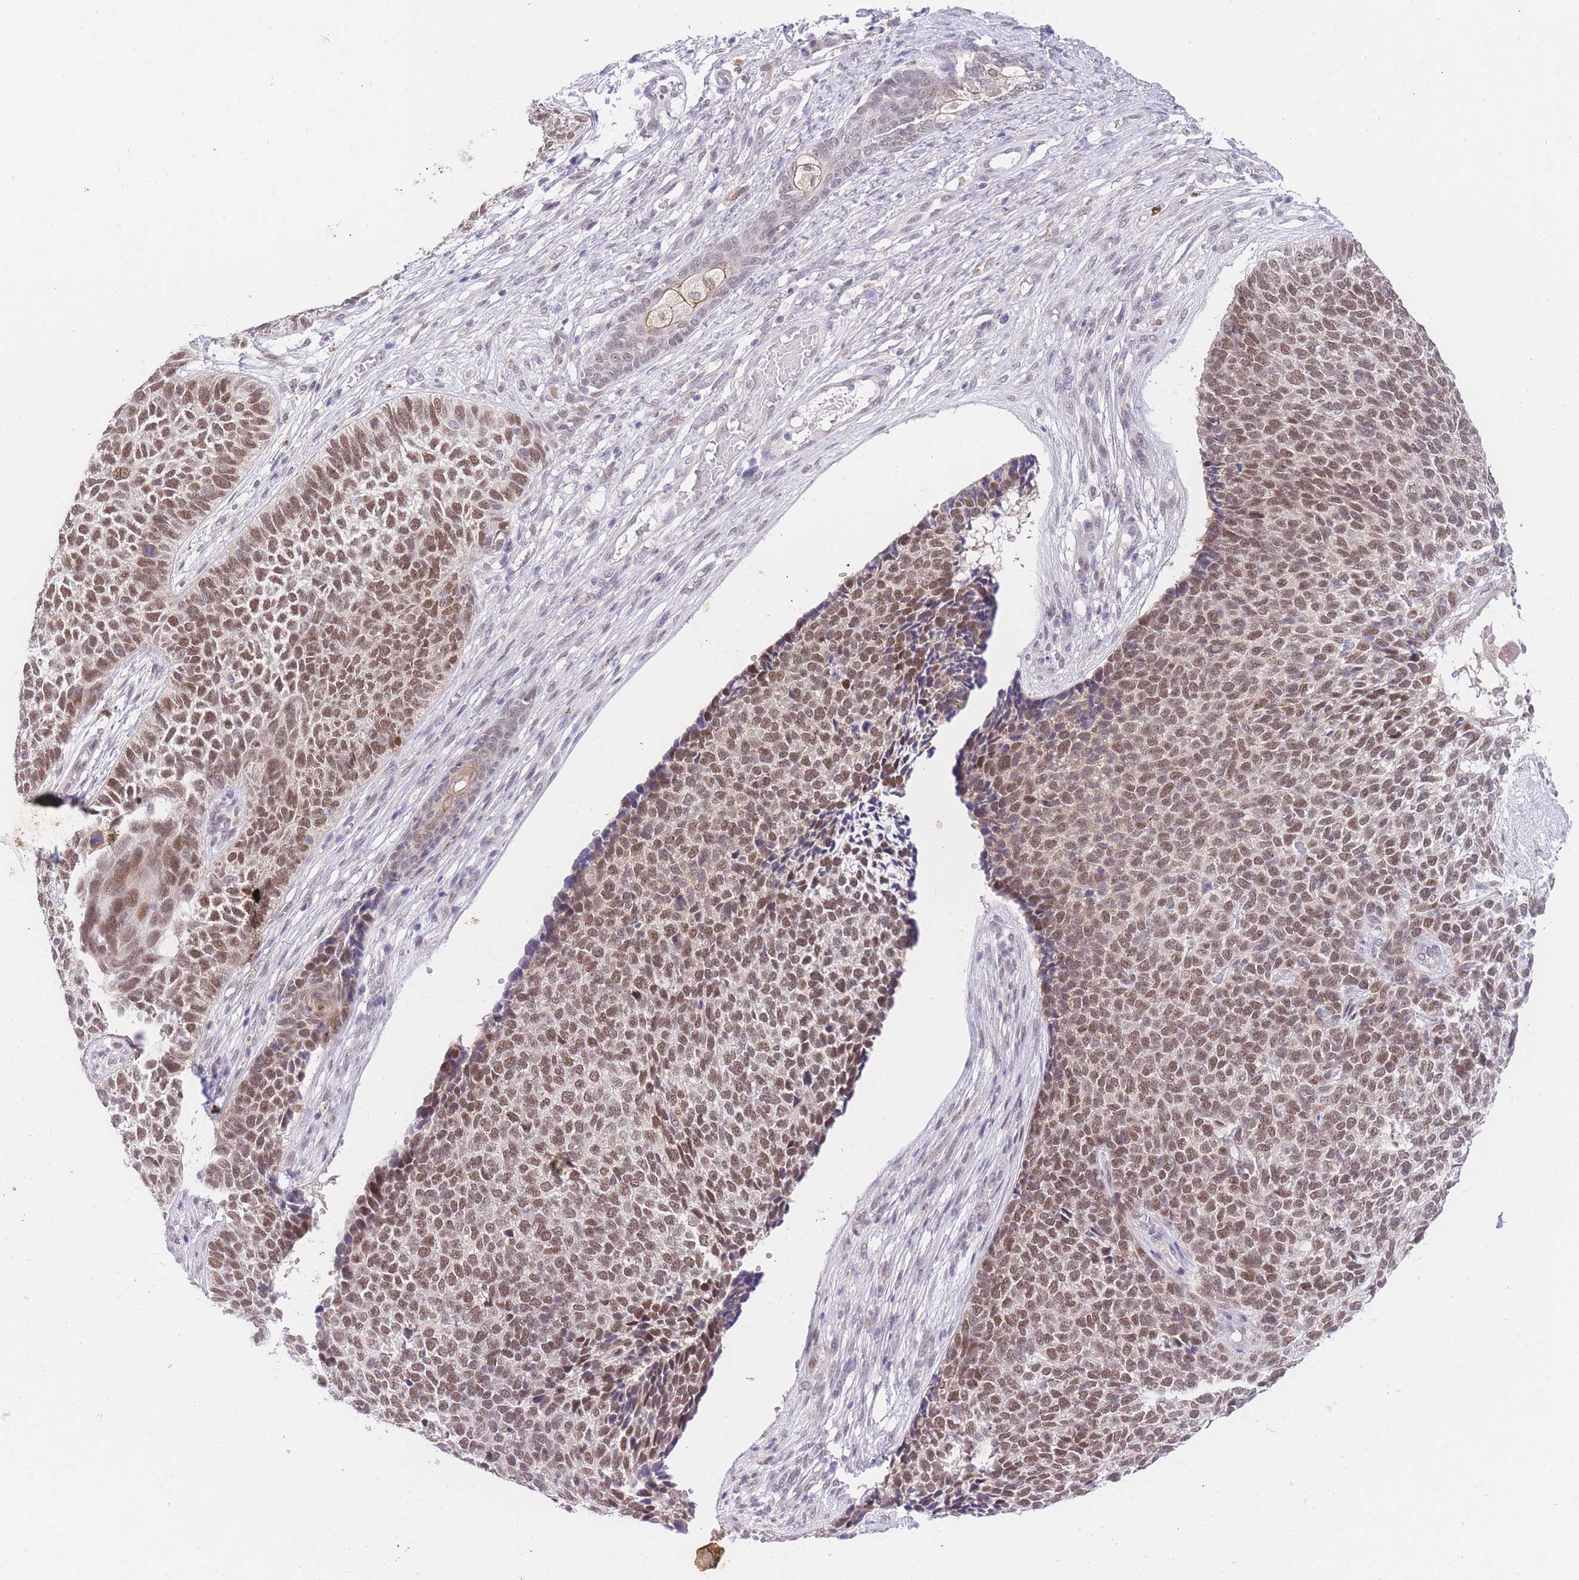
{"staining": {"intensity": "moderate", "quantity": ">75%", "location": "nuclear"}, "tissue": "skin cancer", "cell_type": "Tumor cells", "image_type": "cancer", "snomed": [{"axis": "morphology", "description": "Basal cell carcinoma"}, {"axis": "topography", "description": "Skin"}], "caption": "Skin cancer (basal cell carcinoma) tissue demonstrates moderate nuclear staining in about >75% of tumor cells, visualized by immunohistochemistry. The staining is performed using DAB brown chromogen to label protein expression. The nuclei are counter-stained blue using hematoxylin.", "gene": "UBXN7", "patient": {"sex": "female", "age": 84}}